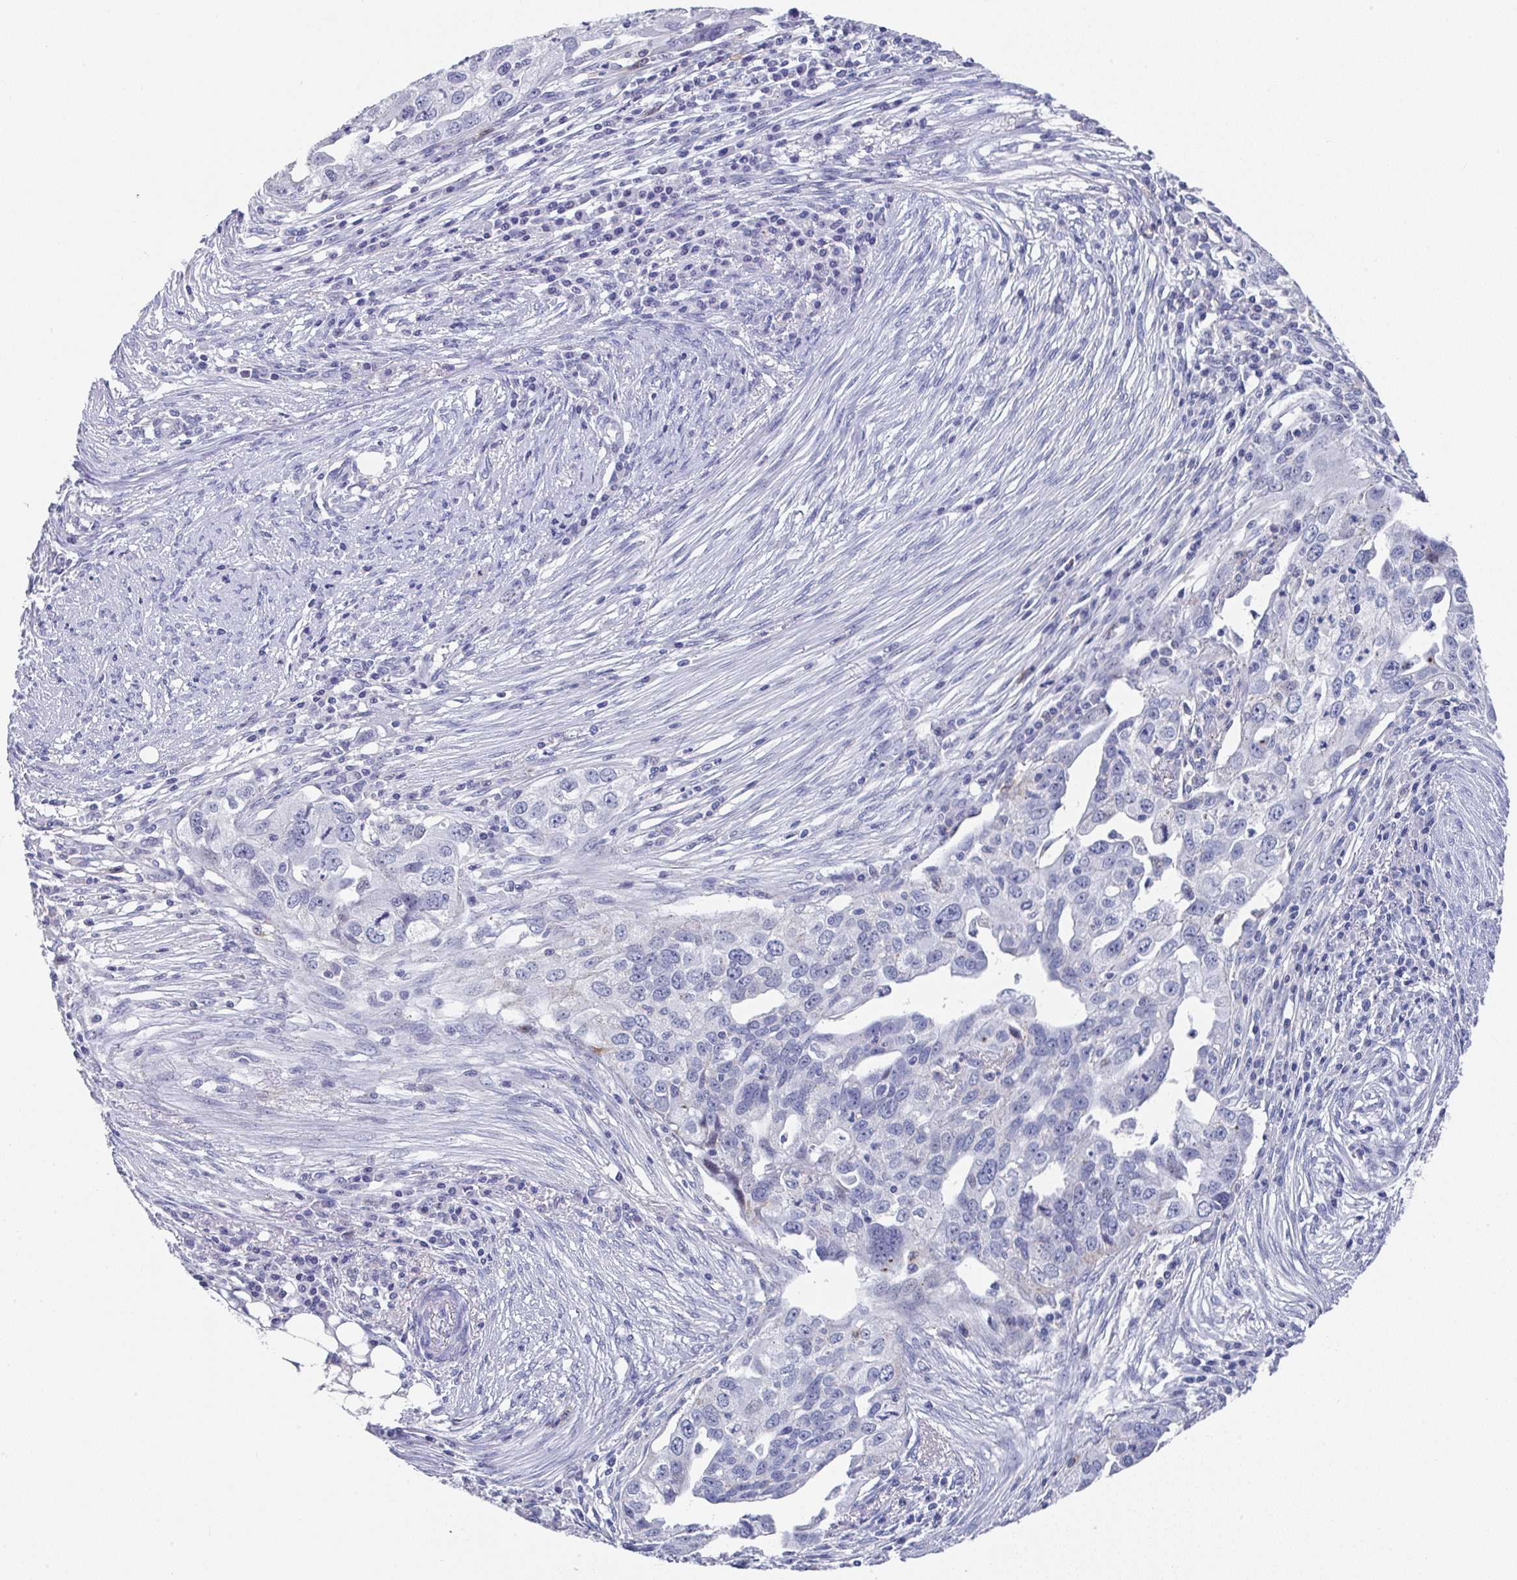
{"staining": {"intensity": "negative", "quantity": "none", "location": "none"}, "tissue": "ovarian cancer", "cell_type": "Tumor cells", "image_type": "cancer", "snomed": [{"axis": "morphology", "description": "Carcinoma, endometroid"}, {"axis": "morphology", "description": "Cystadenocarcinoma, serous, NOS"}, {"axis": "topography", "description": "Ovary"}], "caption": "Protein analysis of ovarian cancer (serous cystadenocarcinoma) reveals no significant positivity in tumor cells. Brightfield microscopy of immunohistochemistry (IHC) stained with DAB (3,3'-diaminobenzidine) (brown) and hematoxylin (blue), captured at high magnification.", "gene": "TNFRSF8", "patient": {"sex": "female", "age": 45}}